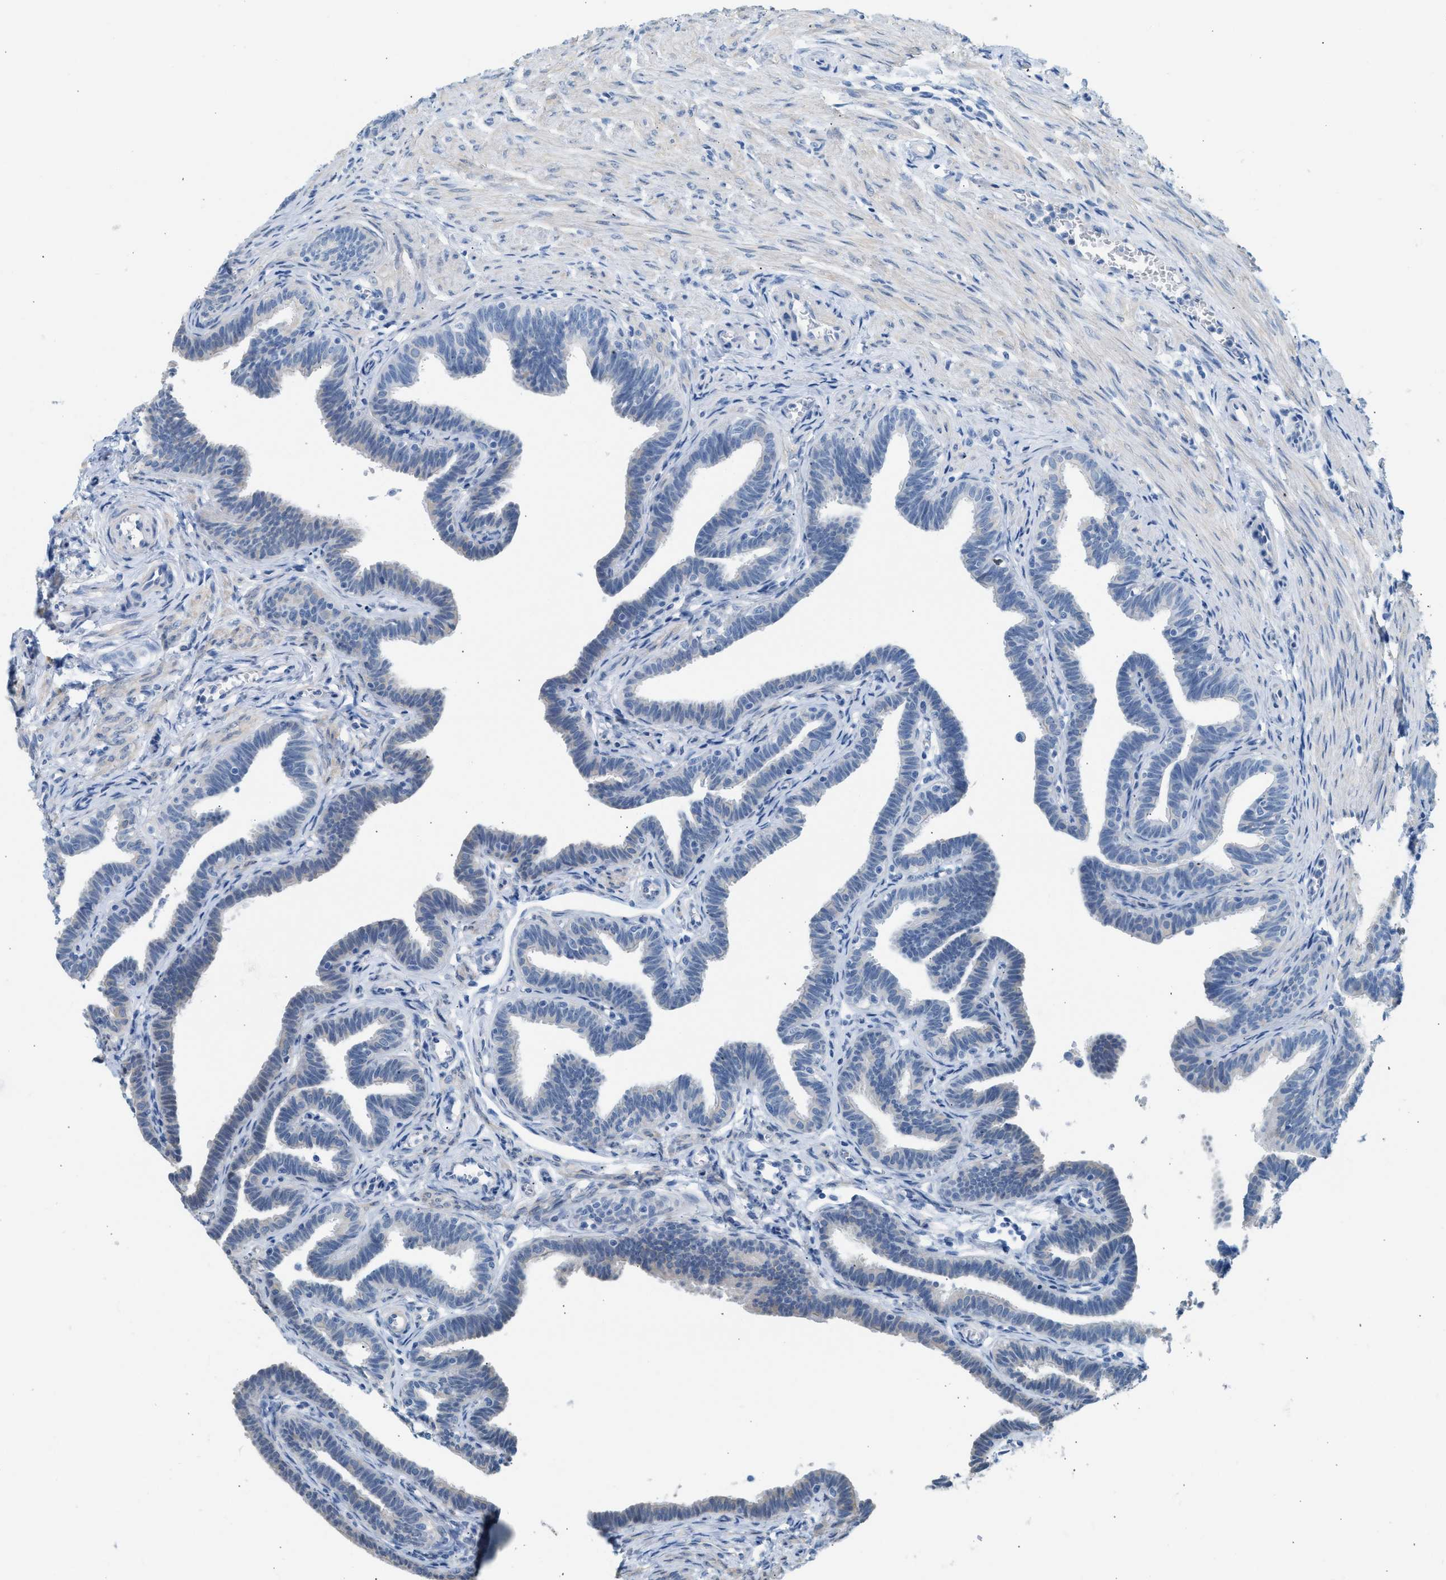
{"staining": {"intensity": "negative", "quantity": "none", "location": "none"}, "tissue": "fallopian tube", "cell_type": "Glandular cells", "image_type": "normal", "snomed": [{"axis": "morphology", "description": "Normal tissue, NOS"}, {"axis": "topography", "description": "Fallopian tube"}, {"axis": "topography", "description": "Ovary"}], "caption": "The histopathology image shows no staining of glandular cells in benign fallopian tube. The staining was performed using DAB to visualize the protein expression in brown, while the nuclei were stained in blue with hematoxylin (Magnification: 20x).", "gene": "SPAM1", "patient": {"sex": "female", "age": 23}}